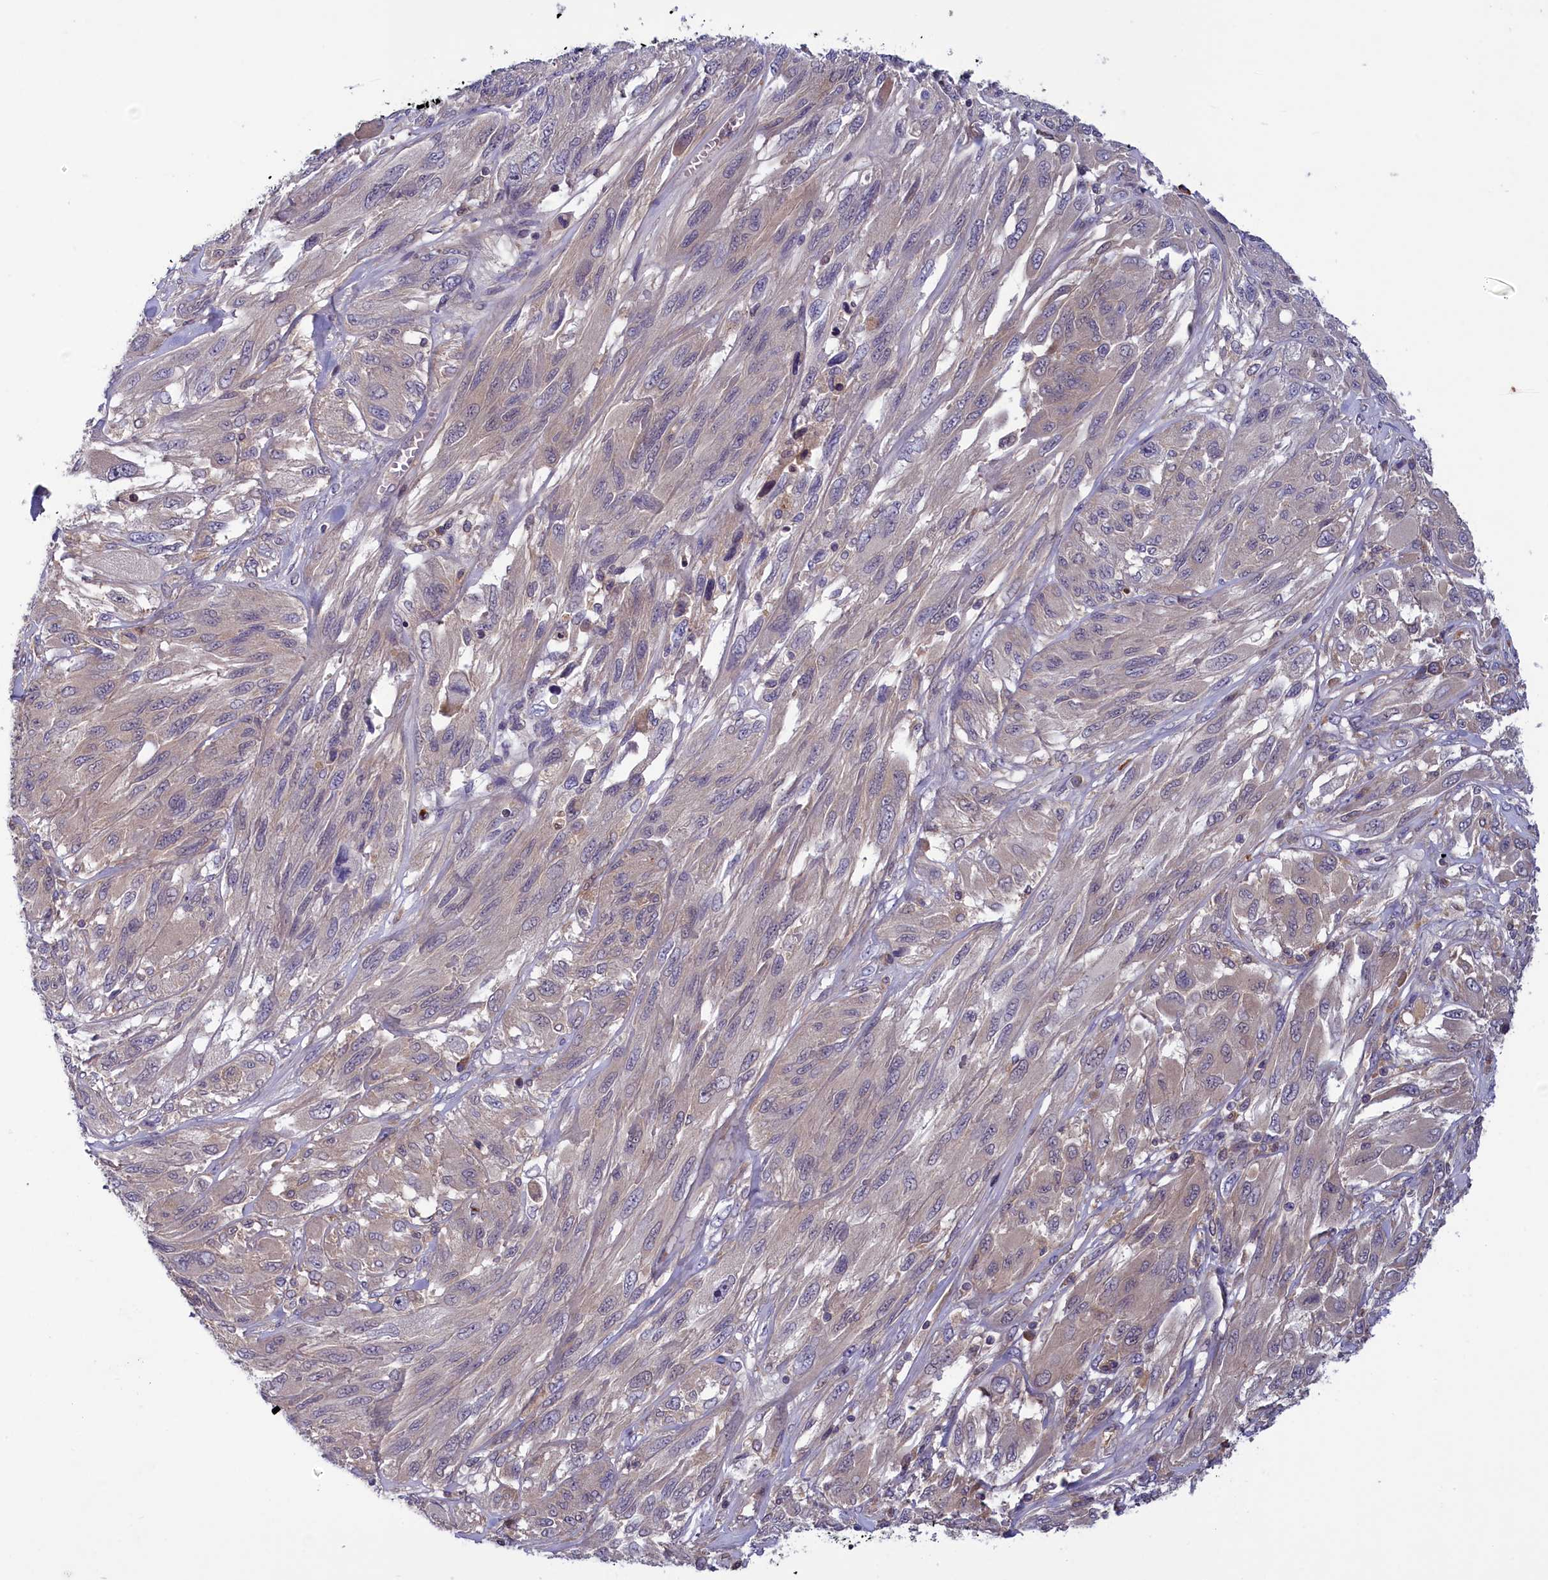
{"staining": {"intensity": "weak", "quantity": "25%-75%", "location": "cytoplasmic/membranous"}, "tissue": "melanoma", "cell_type": "Tumor cells", "image_type": "cancer", "snomed": [{"axis": "morphology", "description": "Malignant melanoma, NOS"}, {"axis": "topography", "description": "Skin"}], "caption": "Melanoma was stained to show a protein in brown. There is low levels of weak cytoplasmic/membranous positivity in approximately 25%-75% of tumor cells. (IHC, brightfield microscopy, high magnification).", "gene": "NUBP1", "patient": {"sex": "female", "age": 91}}